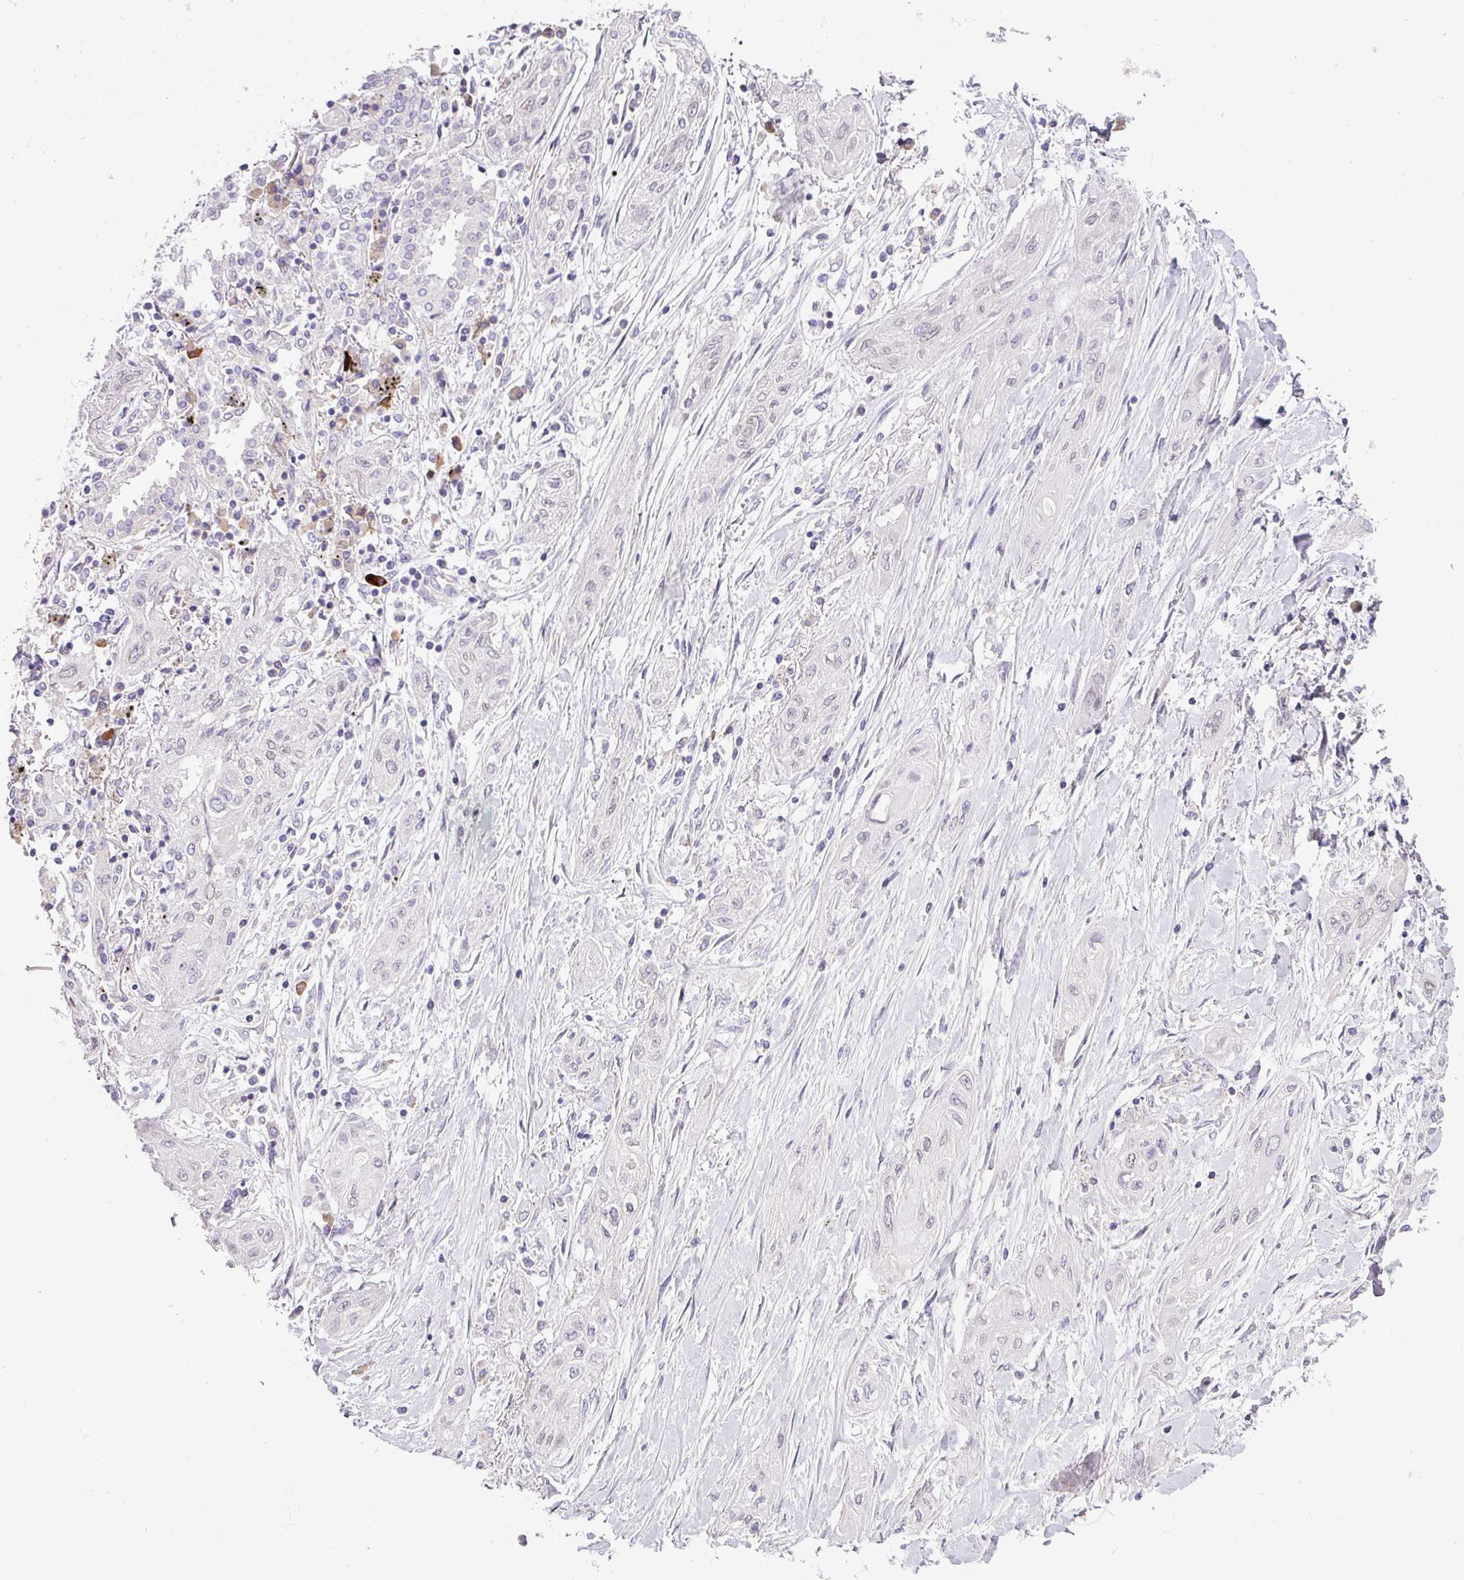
{"staining": {"intensity": "weak", "quantity": "<25%", "location": "cytoplasmic/membranous"}, "tissue": "lung cancer", "cell_type": "Tumor cells", "image_type": "cancer", "snomed": [{"axis": "morphology", "description": "Squamous cell carcinoma, NOS"}, {"axis": "topography", "description": "Lung"}], "caption": "Immunohistochemistry of human lung cancer (squamous cell carcinoma) reveals no positivity in tumor cells. (Stains: DAB IHC with hematoxylin counter stain, Microscopy: brightfield microscopy at high magnification).", "gene": "SLAMF6", "patient": {"sex": "female", "age": 47}}